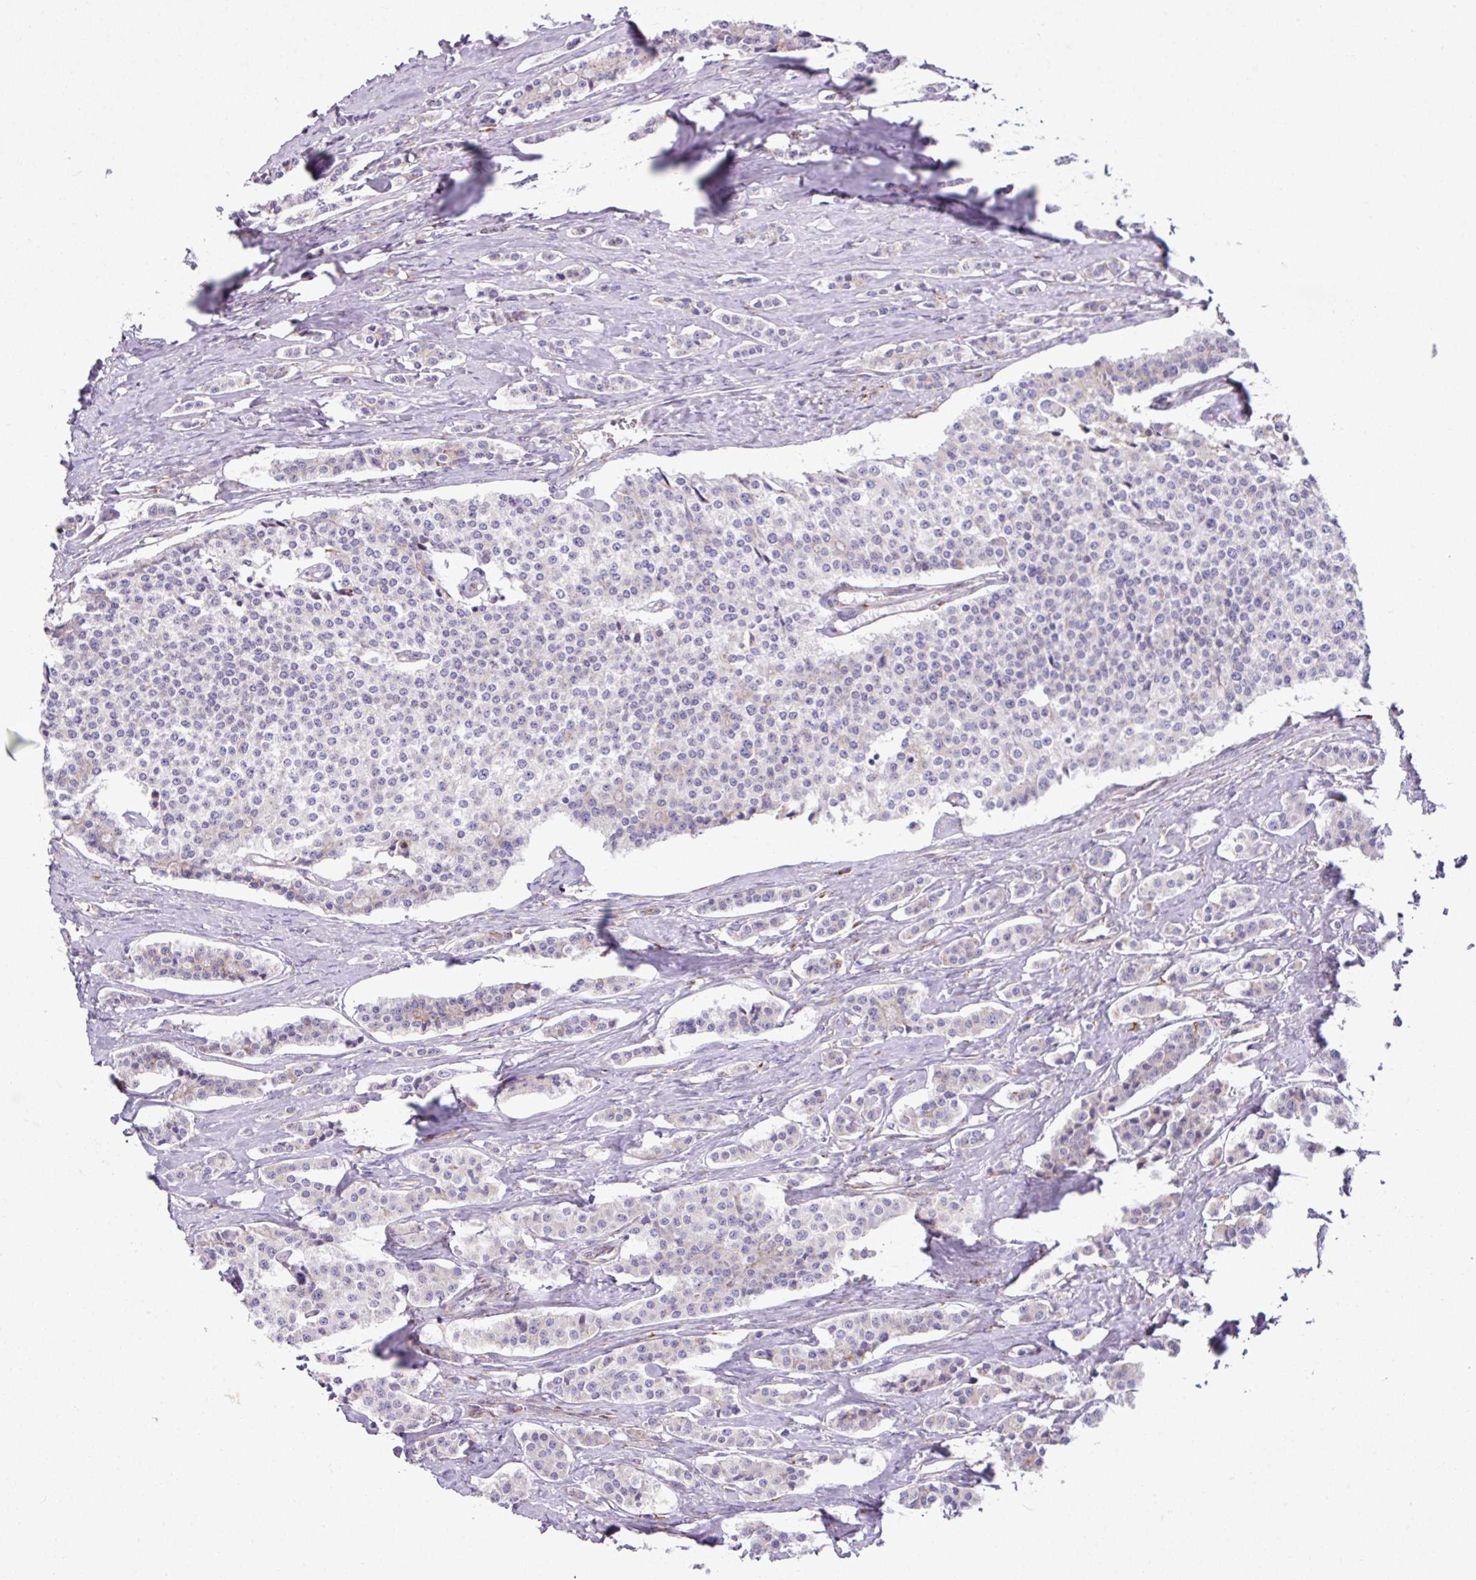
{"staining": {"intensity": "weak", "quantity": "<25%", "location": "cytoplasmic/membranous"}, "tissue": "carcinoid", "cell_type": "Tumor cells", "image_type": "cancer", "snomed": [{"axis": "morphology", "description": "Carcinoid, malignant, NOS"}, {"axis": "topography", "description": "Small intestine"}], "caption": "Malignant carcinoid stained for a protein using immunohistochemistry demonstrates no positivity tumor cells.", "gene": "CFAP97", "patient": {"sex": "male", "age": 63}}